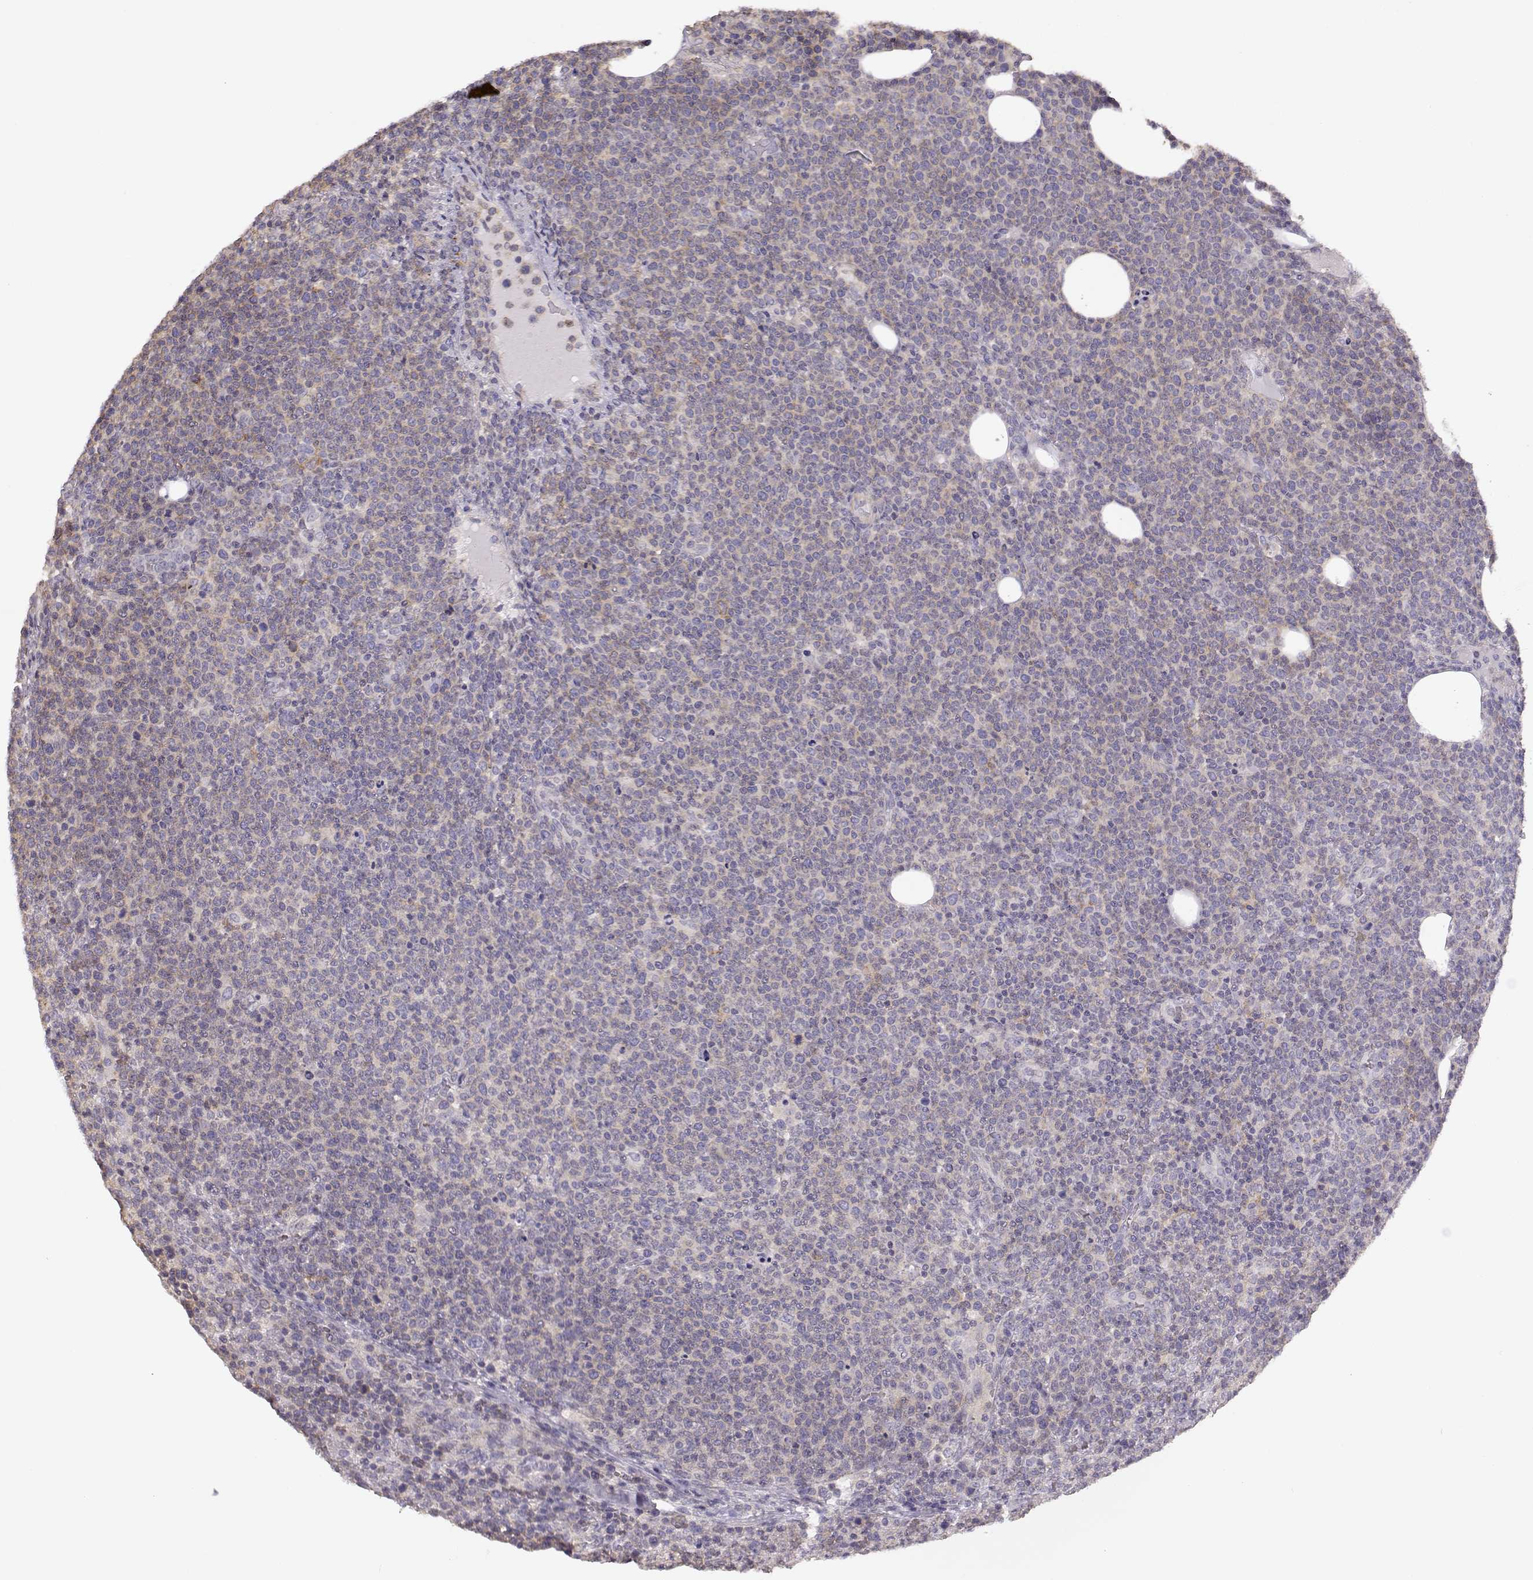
{"staining": {"intensity": "negative", "quantity": "none", "location": "none"}, "tissue": "lymphoma", "cell_type": "Tumor cells", "image_type": "cancer", "snomed": [{"axis": "morphology", "description": "Malignant lymphoma, non-Hodgkin's type, High grade"}, {"axis": "topography", "description": "Lymph node"}], "caption": "Immunohistochemical staining of lymphoma displays no significant staining in tumor cells. (Brightfield microscopy of DAB immunohistochemistry (IHC) at high magnification).", "gene": "DAPL1", "patient": {"sex": "male", "age": 61}}